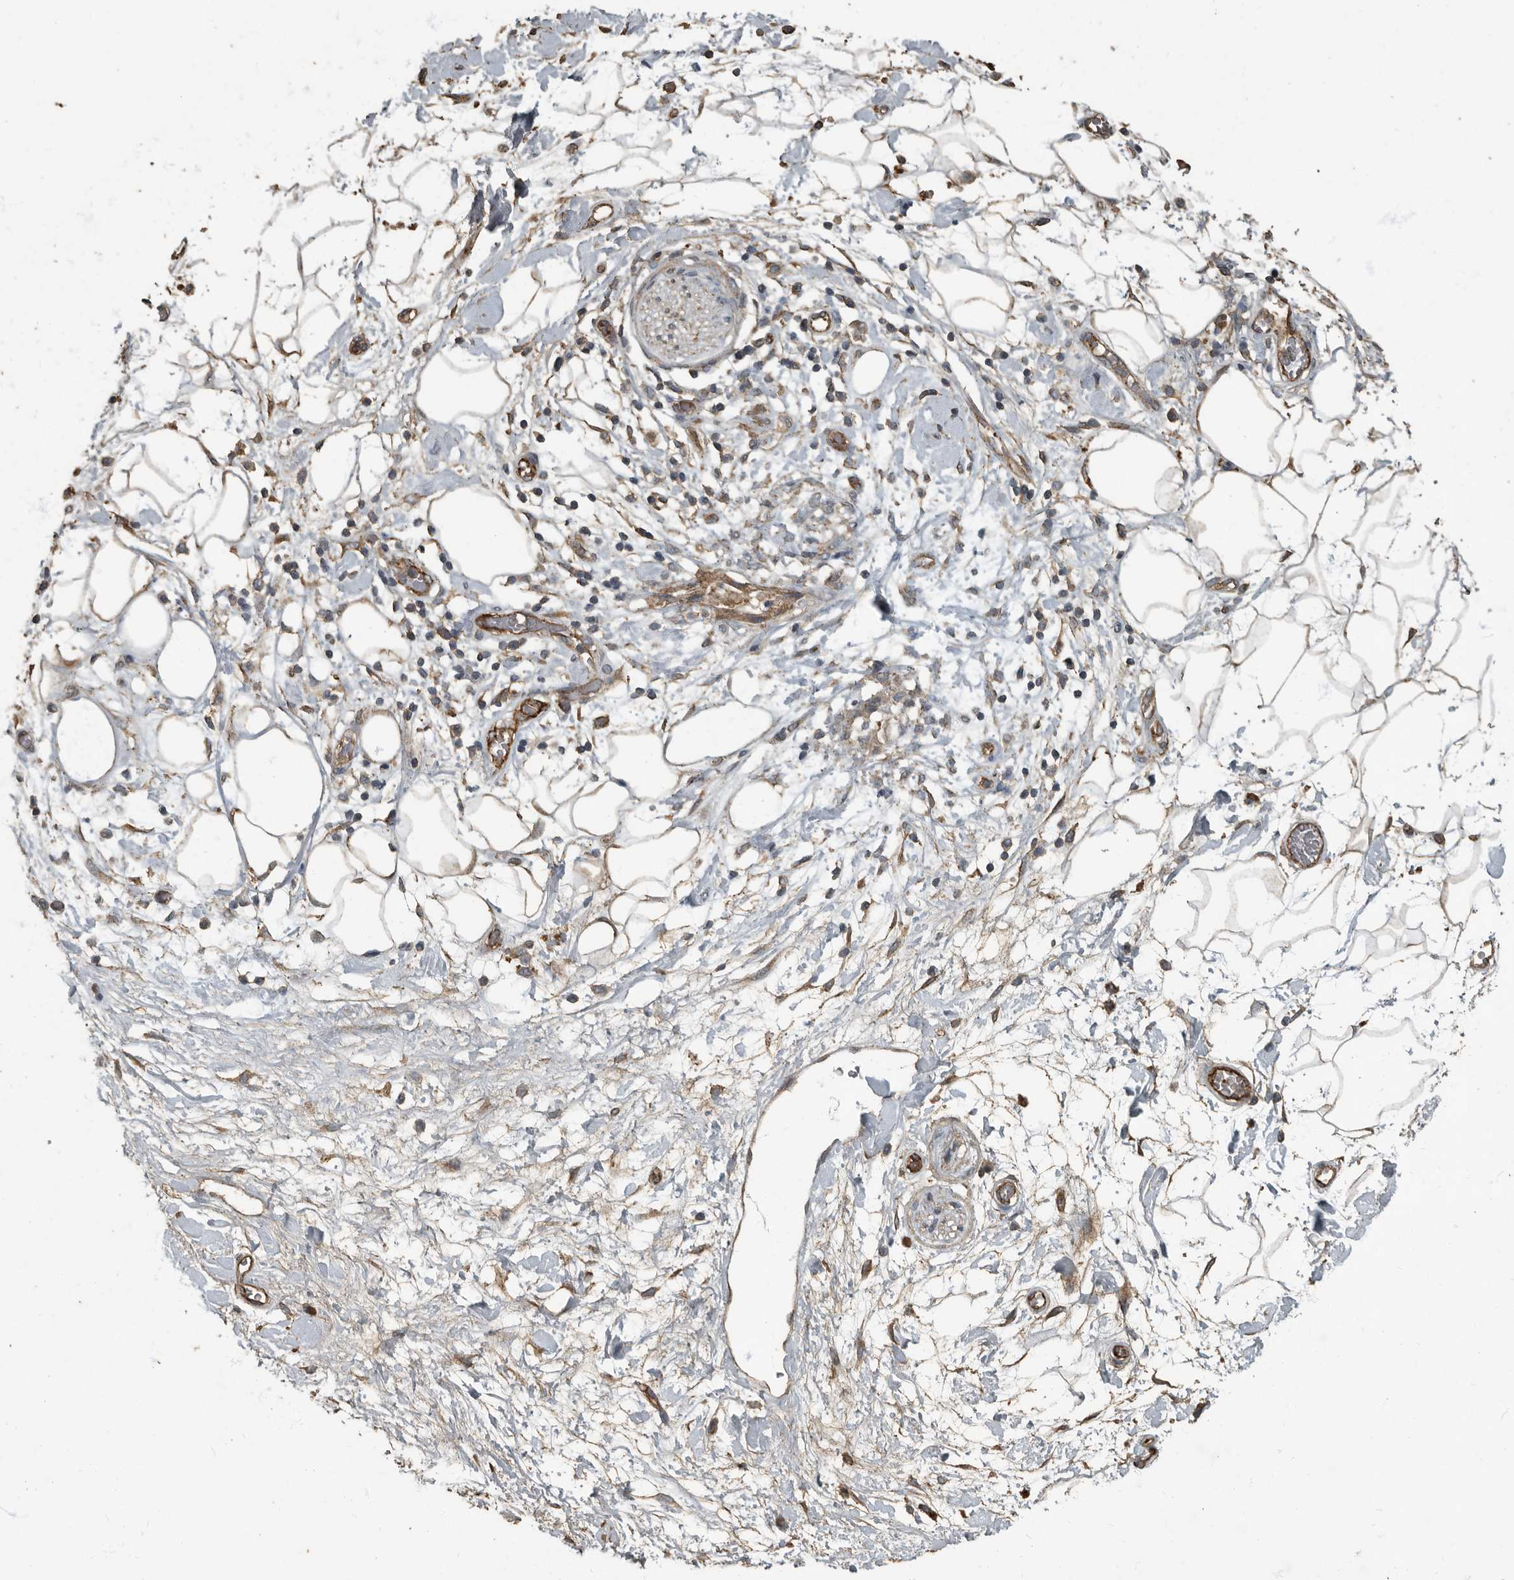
{"staining": {"intensity": "moderate", "quantity": "25%-75%", "location": "cytoplasmic/membranous"}, "tissue": "adipose tissue", "cell_type": "Adipocytes", "image_type": "normal", "snomed": [{"axis": "morphology", "description": "Normal tissue, NOS"}, {"axis": "morphology", "description": "Adenocarcinoma, NOS"}, {"axis": "topography", "description": "Duodenum"}, {"axis": "topography", "description": "Peripheral nerve tissue"}], "caption": "Brown immunohistochemical staining in benign adipose tissue exhibits moderate cytoplasmic/membranous positivity in about 25%-75% of adipocytes. Nuclei are stained in blue.", "gene": "IL15RA", "patient": {"sex": "female", "age": 60}}